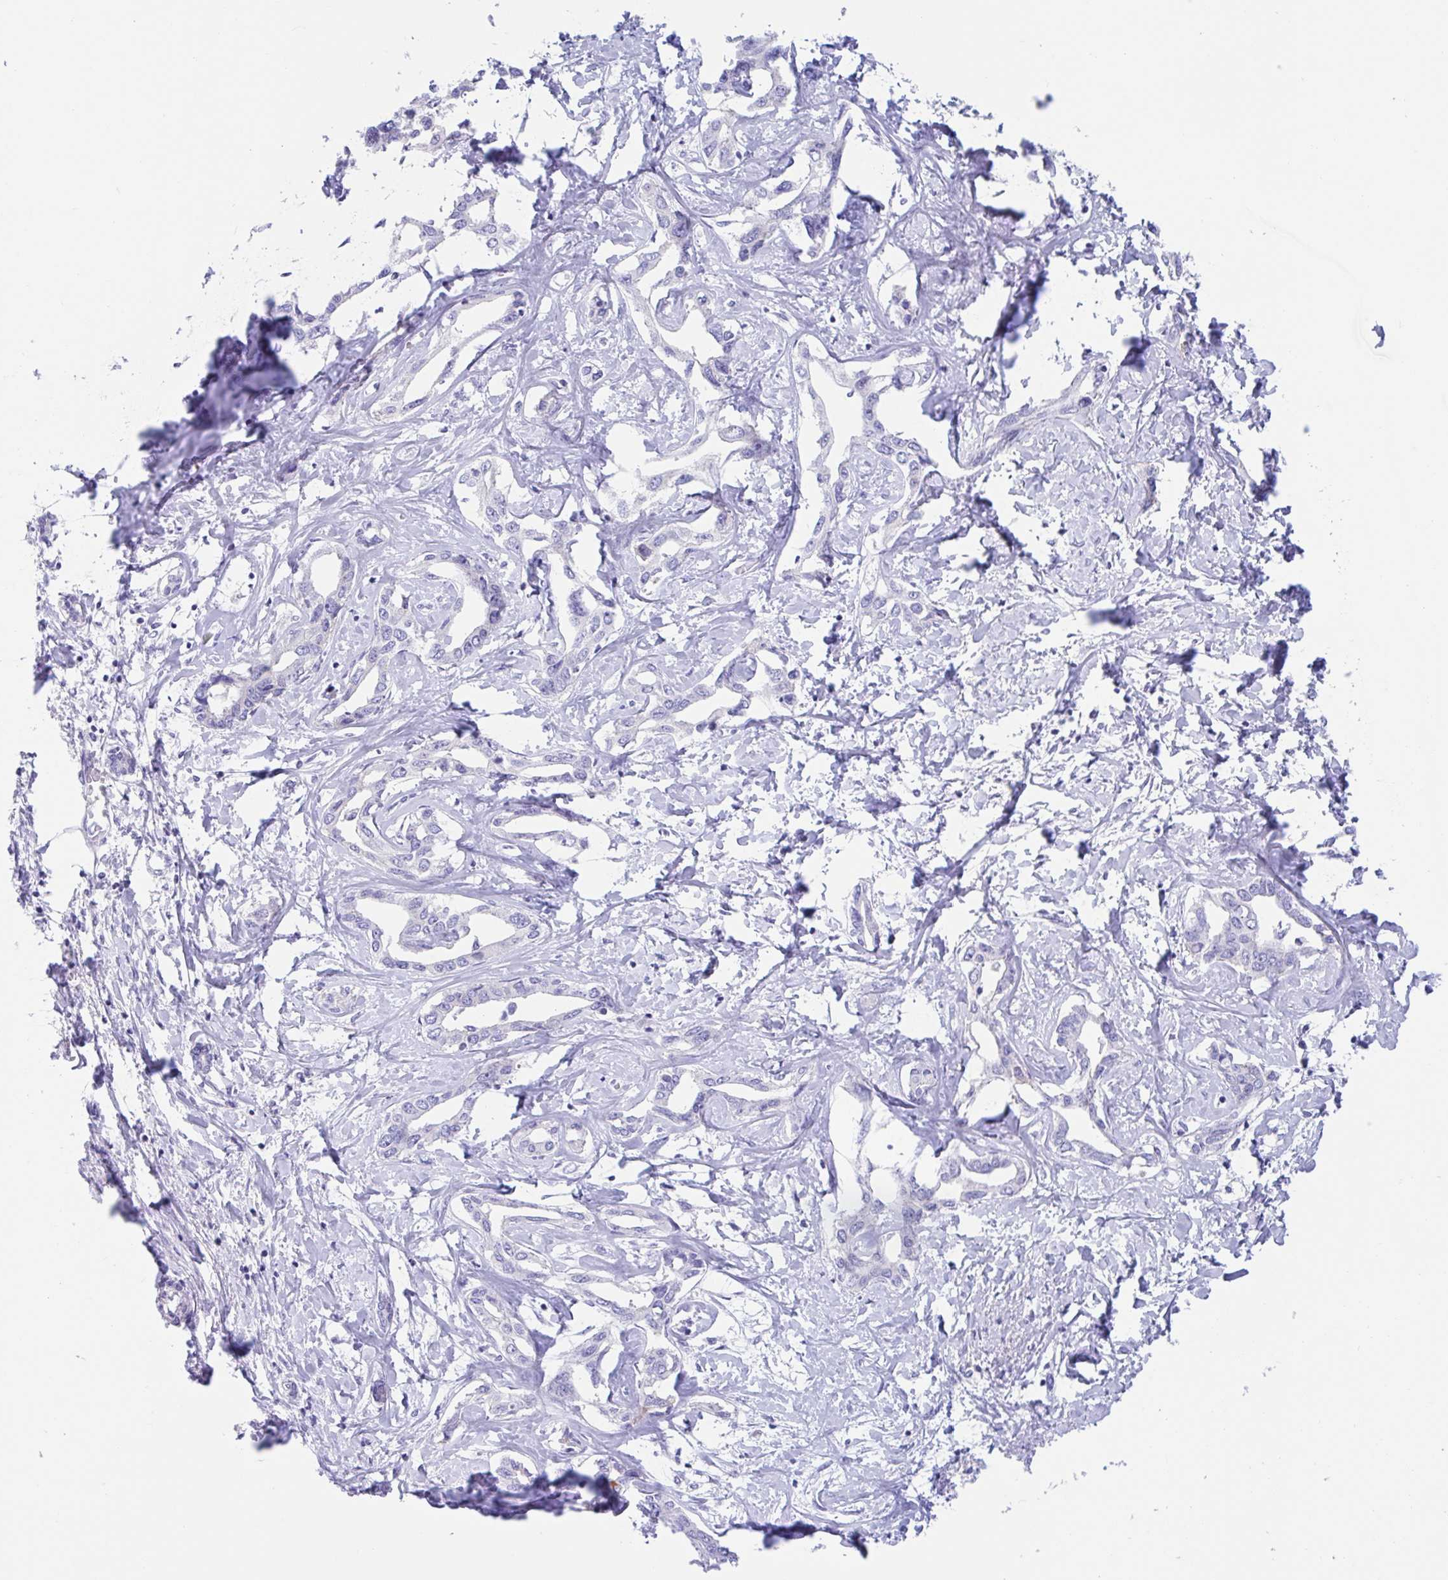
{"staining": {"intensity": "negative", "quantity": "none", "location": "none"}, "tissue": "liver cancer", "cell_type": "Tumor cells", "image_type": "cancer", "snomed": [{"axis": "morphology", "description": "Cholangiocarcinoma"}, {"axis": "topography", "description": "Liver"}], "caption": "A photomicrograph of liver cancer (cholangiocarcinoma) stained for a protein shows no brown staining in tumor cells.", "gene": "OR6N2", "patient": {"sex": "male", "age": 59}}